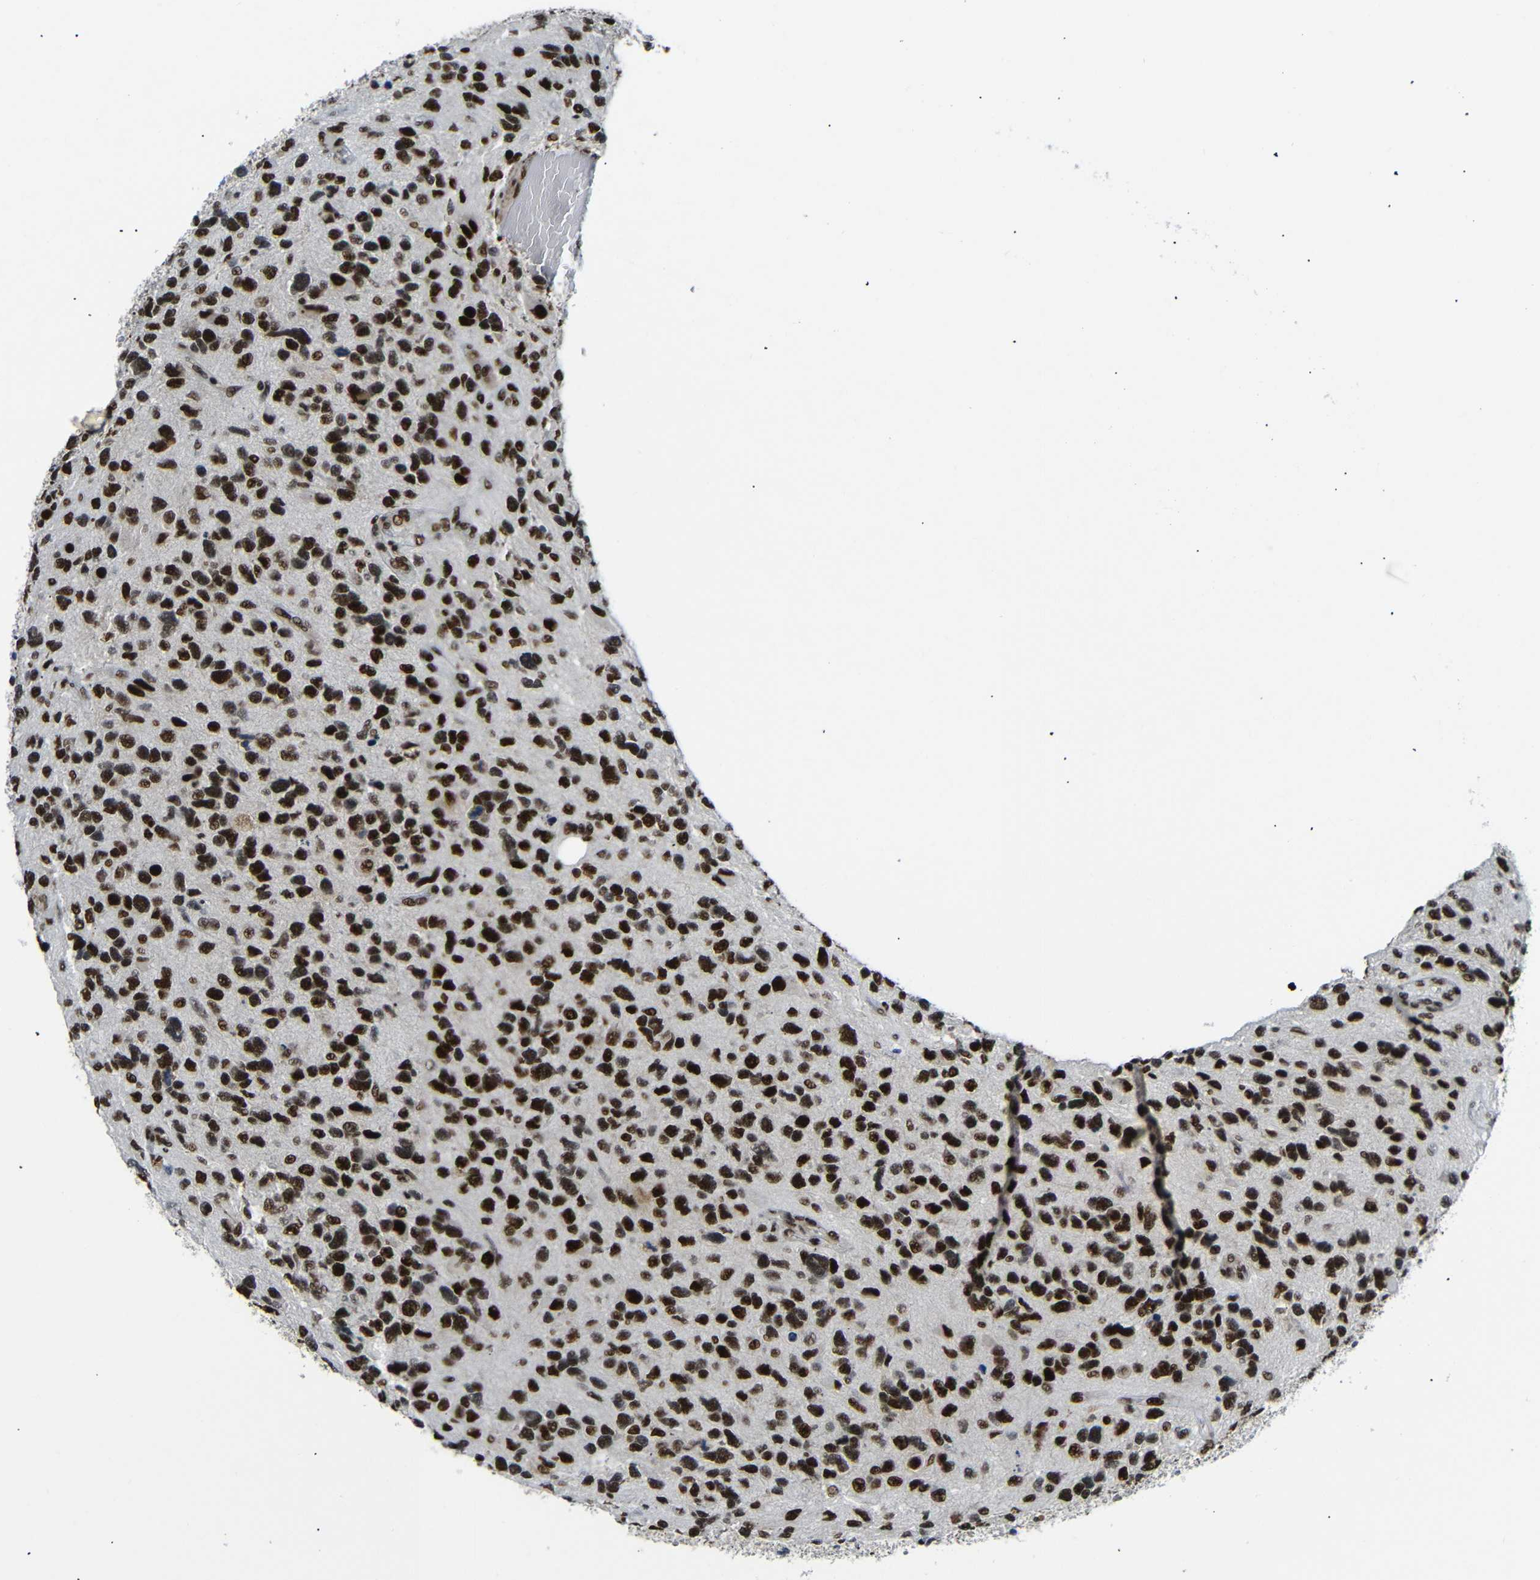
{"staining": {"intensity": "strong", "quantity": ">75%", "location": "nuclear"}, "tissue": "glioma", "cell_type": "Tumor cells", "image_type": "cancer", "snomed": [{"axis": "morphology", "description": "Glioma, malignant, High grade"}, {"axis": "topography", "description": "Brain"}], "caption": "Protein analysis of malignant high-grade glioma tissue displays strong nuclear positivity in about >75% of tumor cells.", "gene": "SETDB2", "patient": {"sex": "female", "age": 58}}